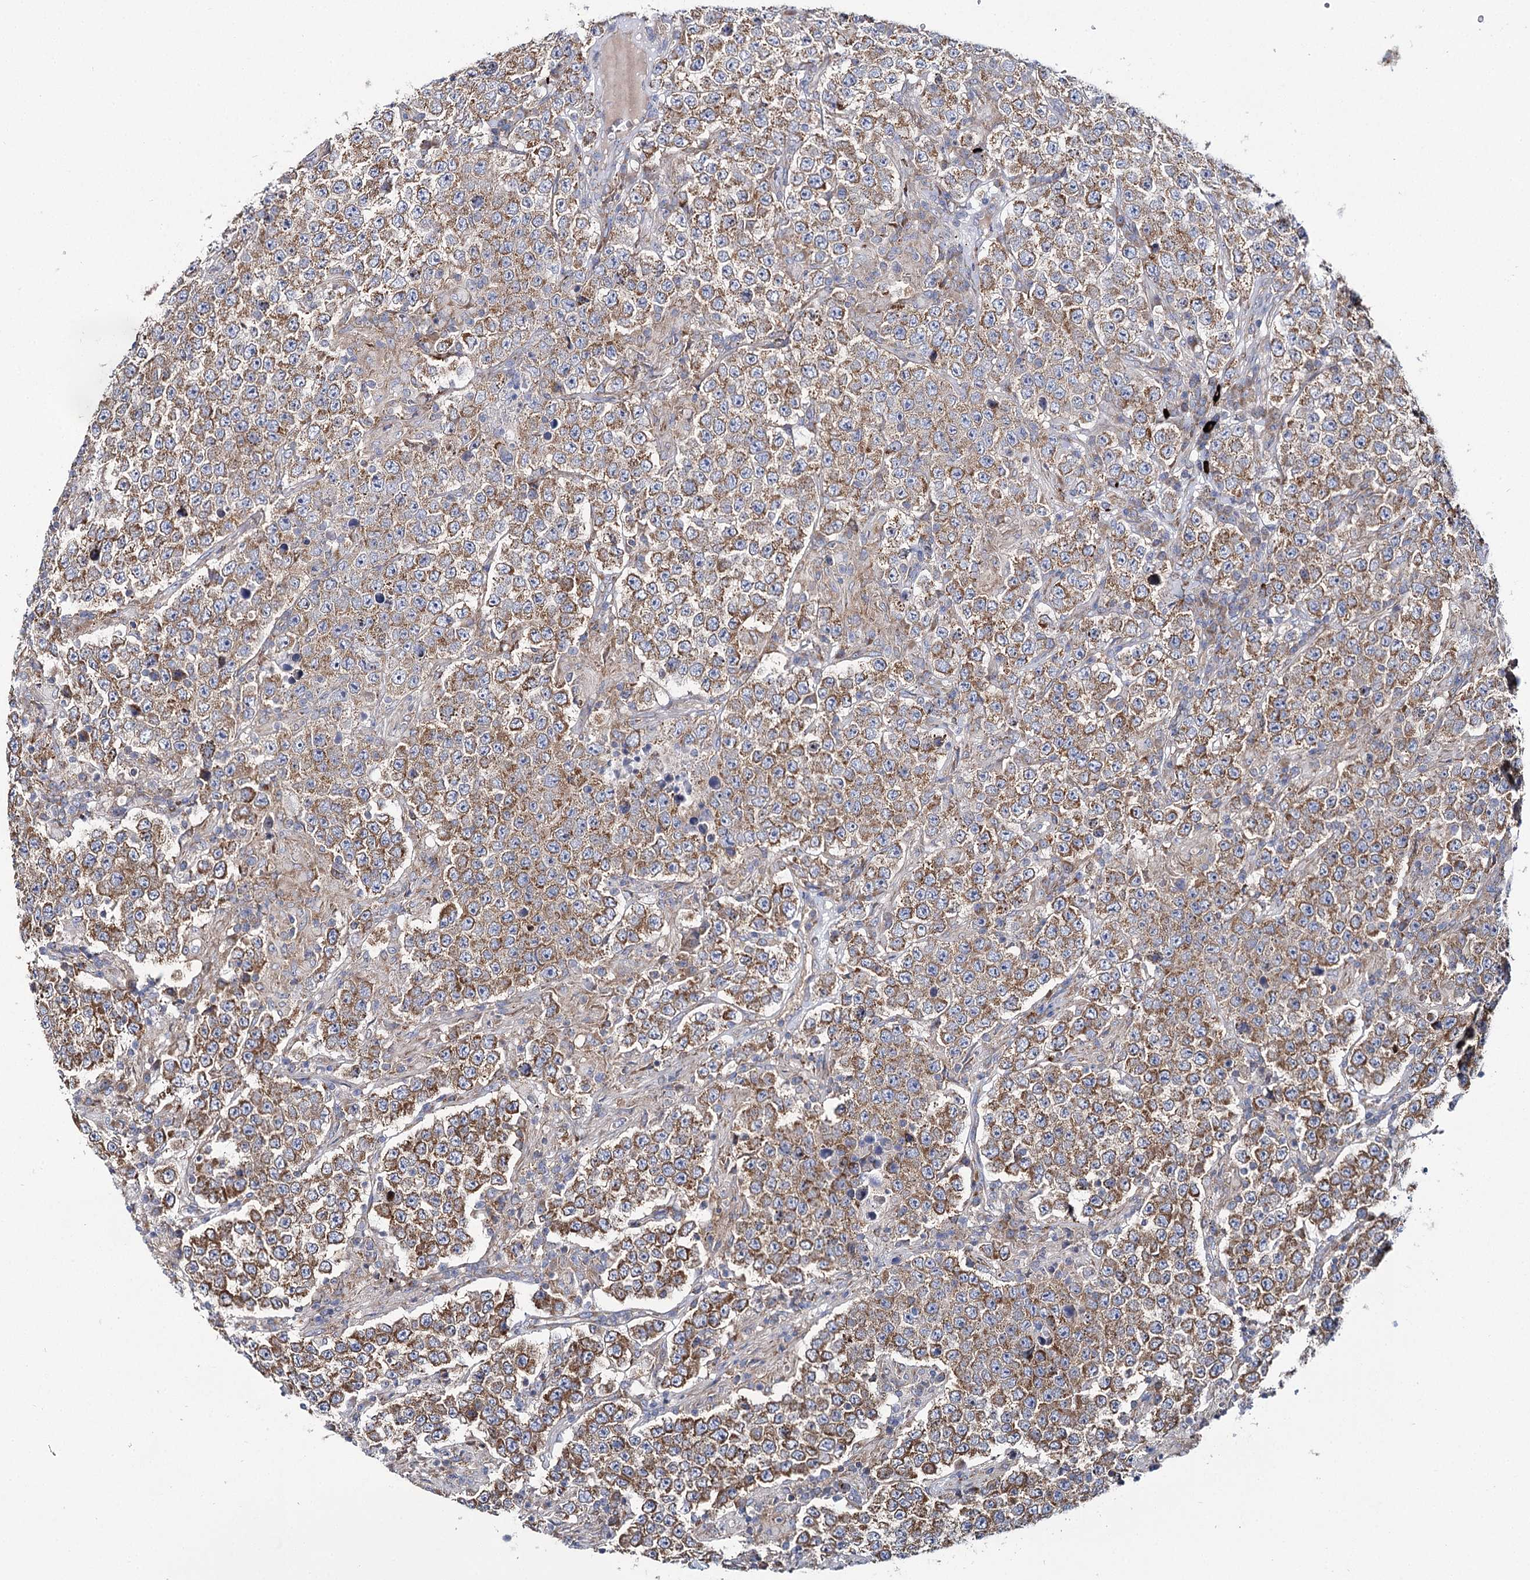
{"staining": {"intensity": "moderate", "quantity": ">75%", "location": "cytoplasmic/membranous"}, "tissue": "testis cancer", "cell_type": "Tumor cells", "image_type": "cancer", "snomed": [{"axis": "morphology", "description": "Normal tissue, NOS"}, {"axis": "morphology", "description": "Urothelial carcinoma, High grade"}, {"axis": "morphology", "description": "Seminoma, NOS"}, {"axis": "morphology", "description": "Carcinoma, Embryonal, NOS"}, {"axis": "topography", "description": "Urinary bladder"}, {"axis": "topography", "description": "Testis"}], "caption": "There is medium levels of moderate cytoplasmic/membranous staining in tumor cells of testis cancer, as demonstrated by immunohistochemical staining (brown color).", "gene": "THUMPD3", "patient": {"sex": "male", "age": 41}}